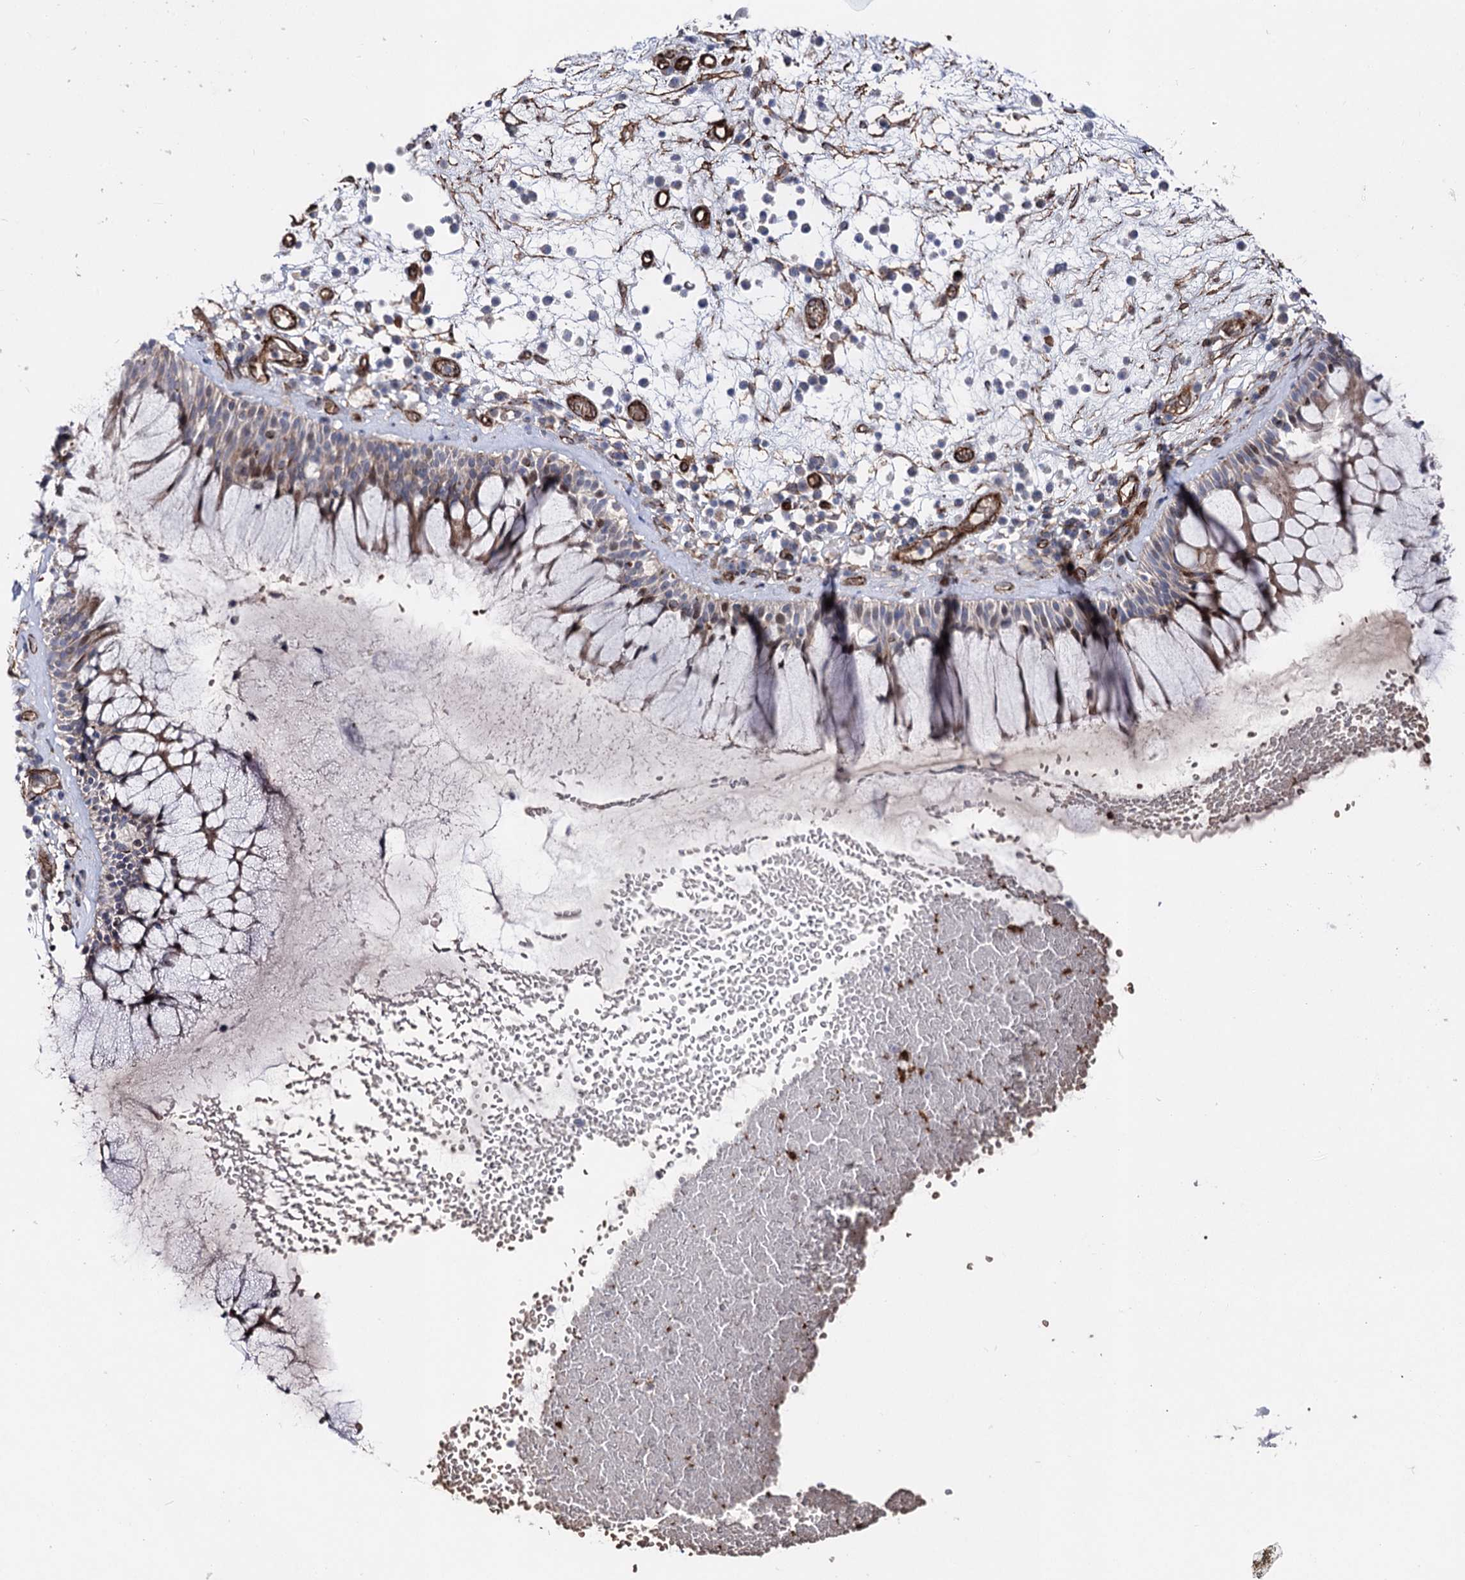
{"staining": {"intensity": "moderate", "quantity": "<25%", "location": "cytoplasmic/membranous,nuclear"}, "tissue": "nasopharynx", "cell_type": "Respiratory epithelial cells", "image_type": "normal", "snomed": [{"axis": "morphology", "description": "Normal tissue, NOS"}, {"axis": "morphology", "description": "Inflammation, NOS"}, {"axis": "topography", "description": "Nasopharynx"}], "caption": "DAB (3,3'-diaminobenzidine) immunohistochemical staining of normal human nasopharynx displays moderate cytoplasmic/membranous,nuclear protein staining in about <25% of respiratory epithelial cells.", "gene": "ARHGAP20", "patient": {"sex": "male", "age": 70}}